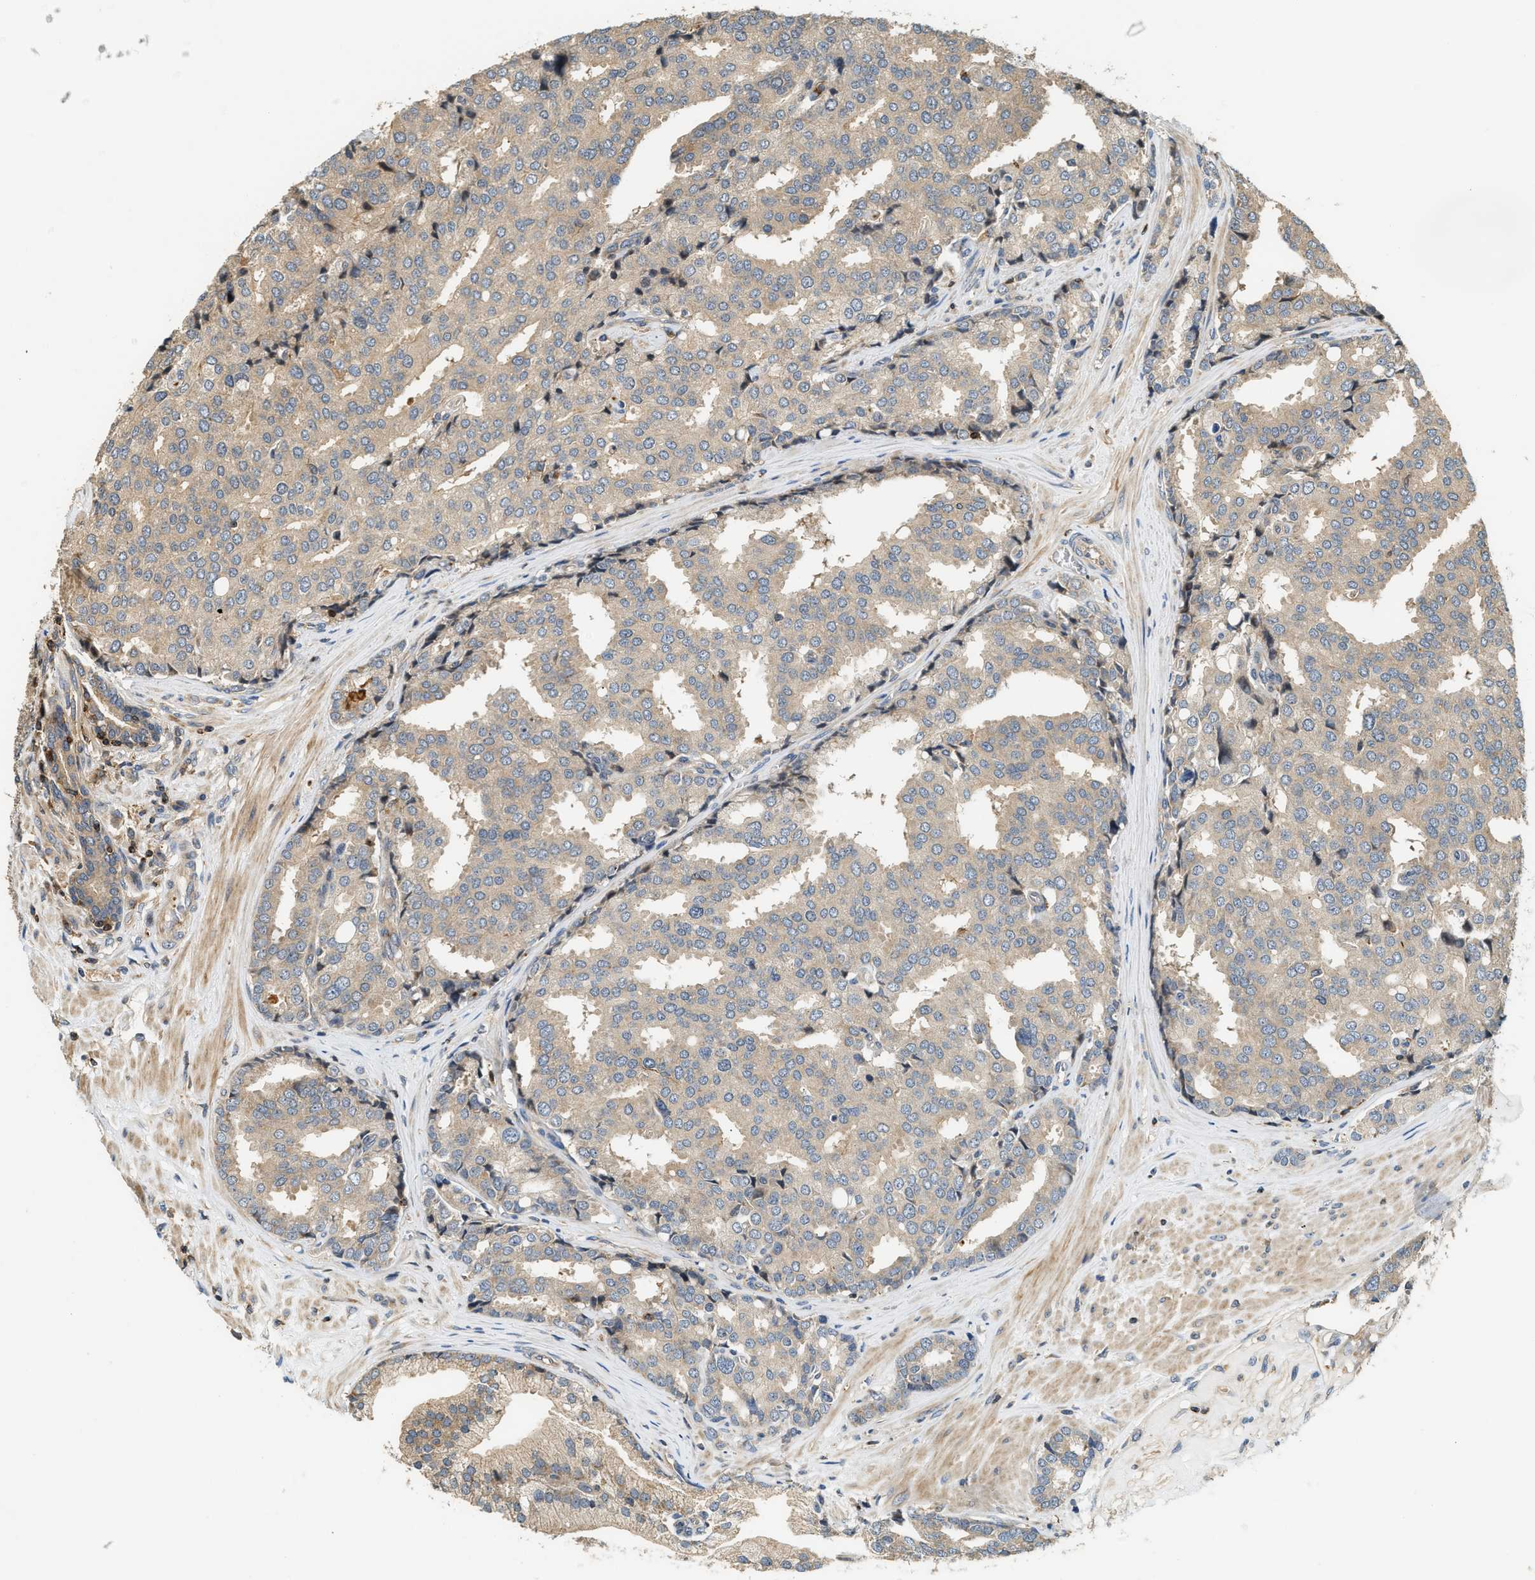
{"staining": {"intensity": "weak", "quantity": ">75%", "location": "cytoplasmic/membranous"}, "tissue": "prostate cancer", "cell_type": "Tumor cells", "image_type": "cancer", "snomed": [{"axis": "morphology", "description": "Adenocarcinoma, High grade"}, {"axis": "topography", "description": "Prostate"}], "caption": "A brown stain highlights weak cytoplasmic/membranous staining of a protein in adenocarcinoma (high-grade) (prostate) tumor cells.", "gene": "SNX5", "patient": {"sex": "male", "age": 50}}